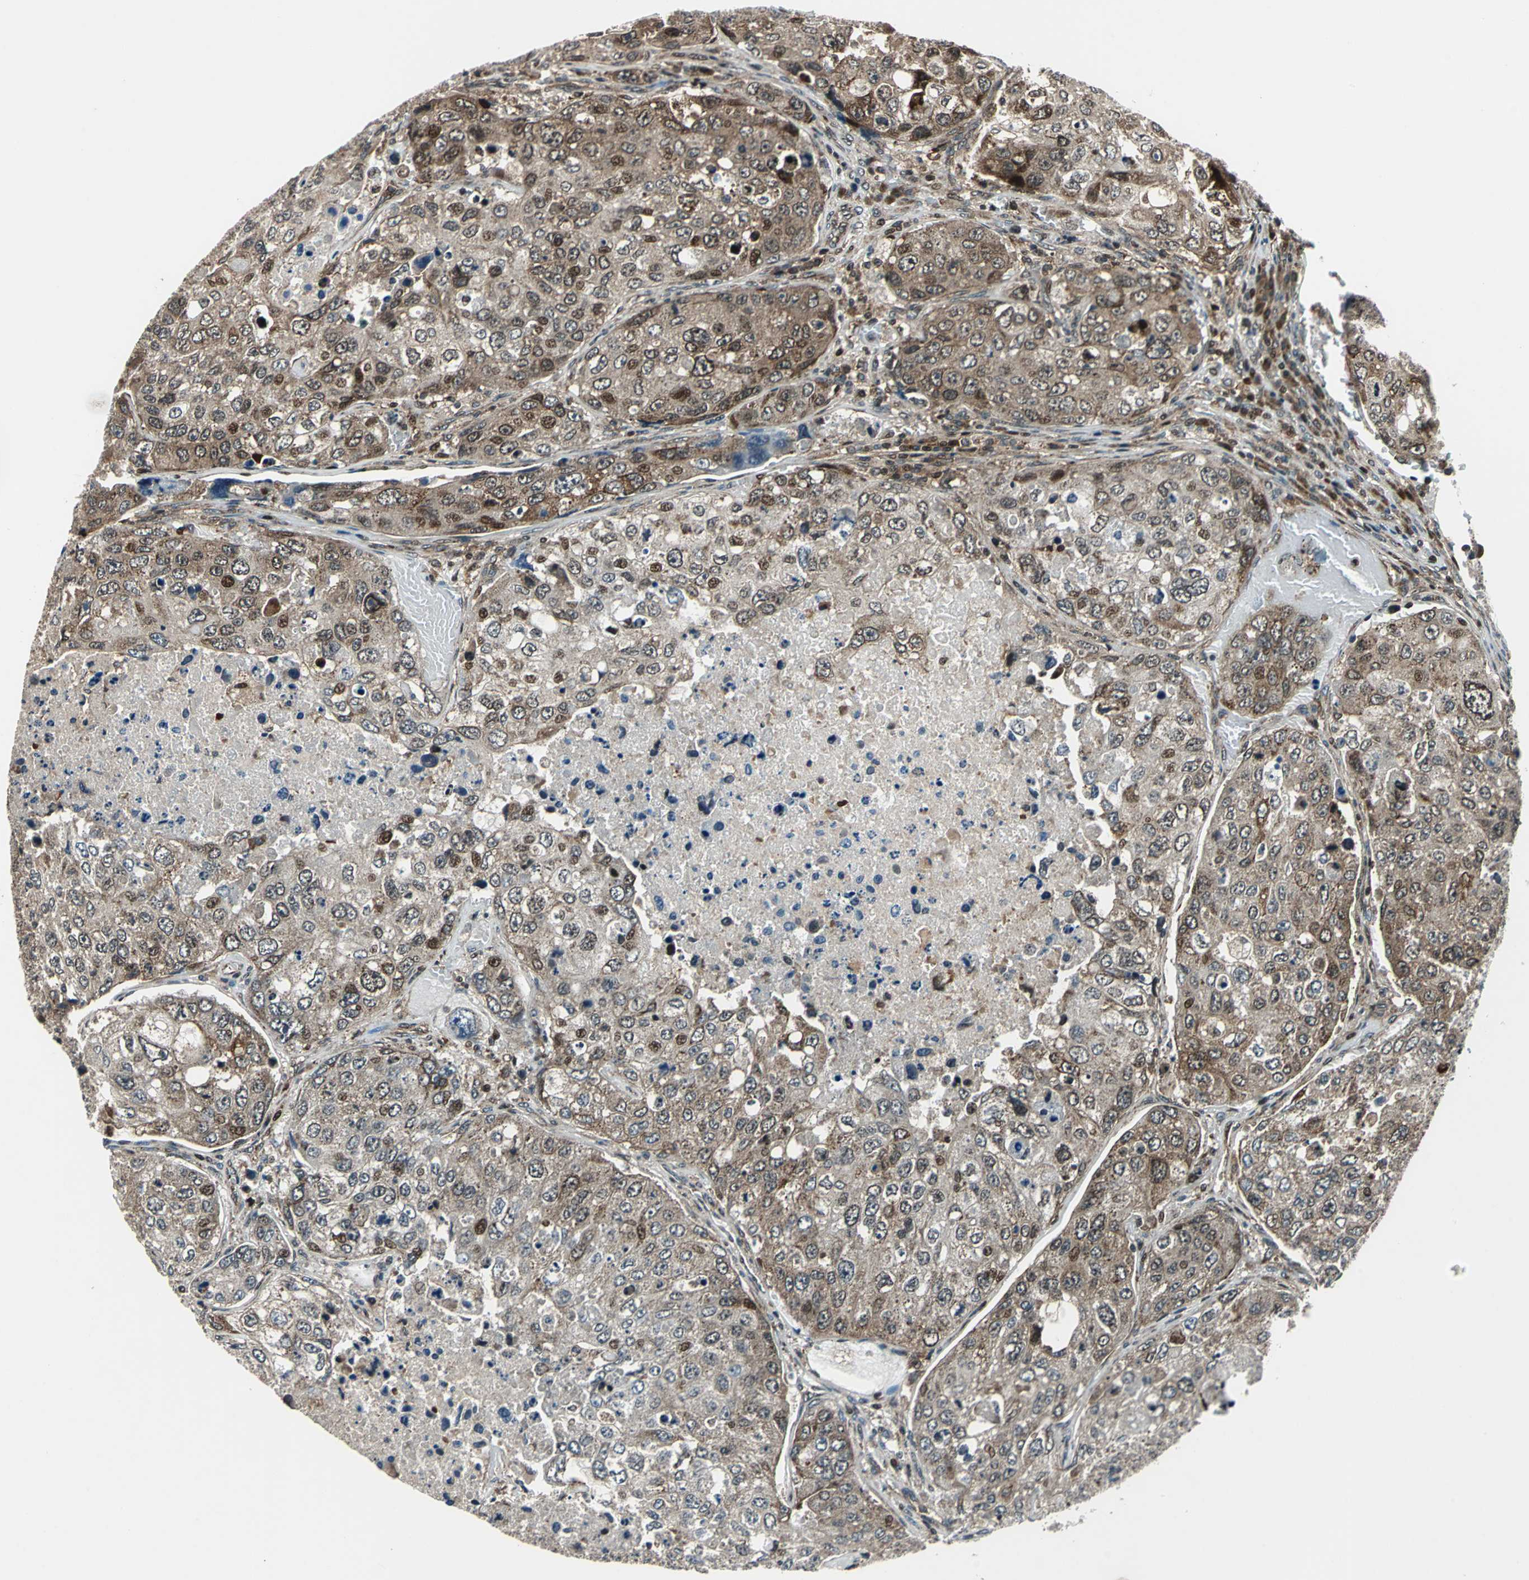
{"staining": {"intensity": "moderate", "quantity": "25%-75%", "location": "cytoplasmic/membranous,nuclear"}, "tissue": "urothelial cancer", "cell_type": "Tumor cells", "image_type": "cancer", "snomed": [{"axis": "morphology", "description": "Urothelial carcinoma, High grade"}, {"axis": "topography", "description": "Lymph node"}, {"axis": "topography", "description": "Urinary bladder"}], "caption": "About 25%-75% of tumor cells in human urothelial cancer demonstrate moderate cytoplasmic/membranous and nuclear protein positivity as visualized by brown immunohistochemical staining.", "gene": "AATF", "patient": {"sex": "male", "age": 51}}